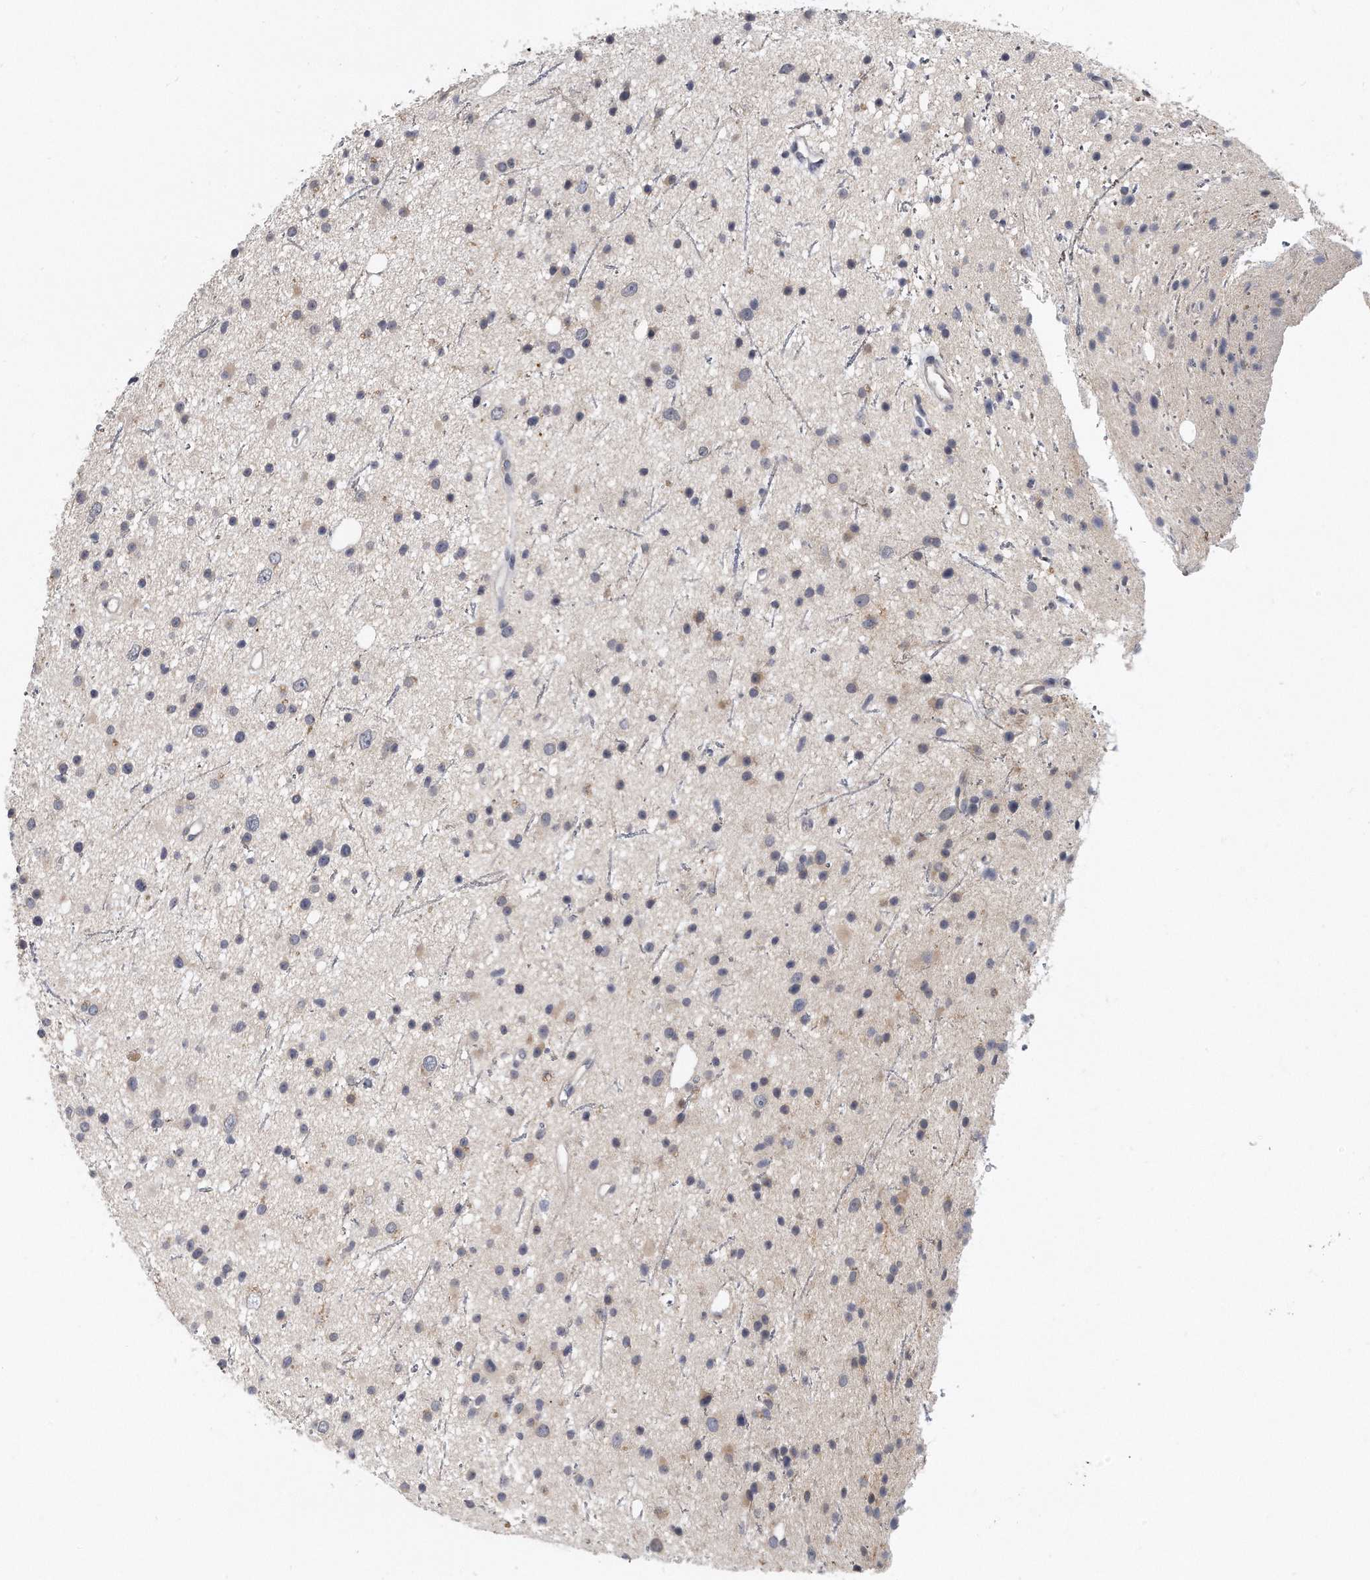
{"staining": {"intensity": "weak", "quantity": "25%-75%", "location": "cytoplasmic/membranous"}, "tissue": "glioma", "cell_type": "Tumor cells", "image_type": "cancer", "snomed": [{"axis": "morphology", "description": "Glioma, malignant, Low grade"}, {"axis": "topography", "description": "Cerebral cortex"}], "caption": "Weak cytoplasmic/membranous staining for a protein is identified in about 25%-75% of tumor cells of glioma using immunohistochemistry.", "gene": "KLHL7", "patient": {"sex": "female", "age": 39}}